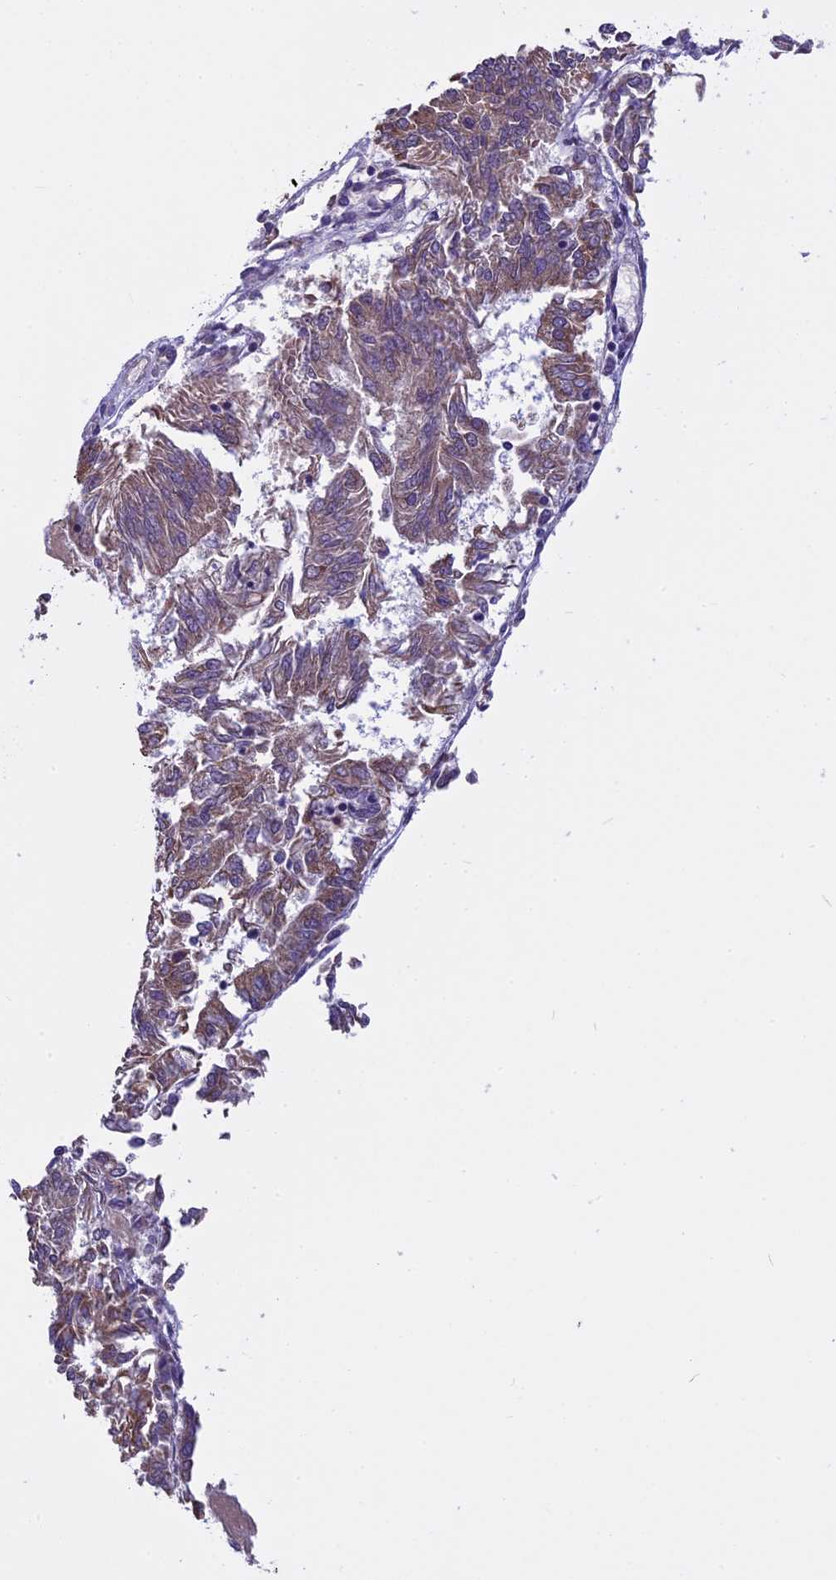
{"staining": {"intensity": "moderate", "quantity": ">75%", "location": "cytoplasmic/membranous"}, "tissue": "endometrial cancer", "cell_type": "Tumor cells", "image_type": "cancer", "snomed": [{"axis": "morphology", "description": "Adenocarcinoma, NOS"}, {"axis": "topography", "description": "Endometrium"}], "caption": "Immunohistochemistry staining of endometrial cancer (adenocarcinoma), which shows medium levels of moderate cytoplasmic/membranous expression in approximately >75% of tumor cells indicating moderate cytoplasmic/membranous protein positivity. The staining was performed using DAB (brown) for protein detection and nuclei were counterstained in hematoxylin (blue).", "gene": "ZNF317", "patient": {"sex": "female", "age": 58}}